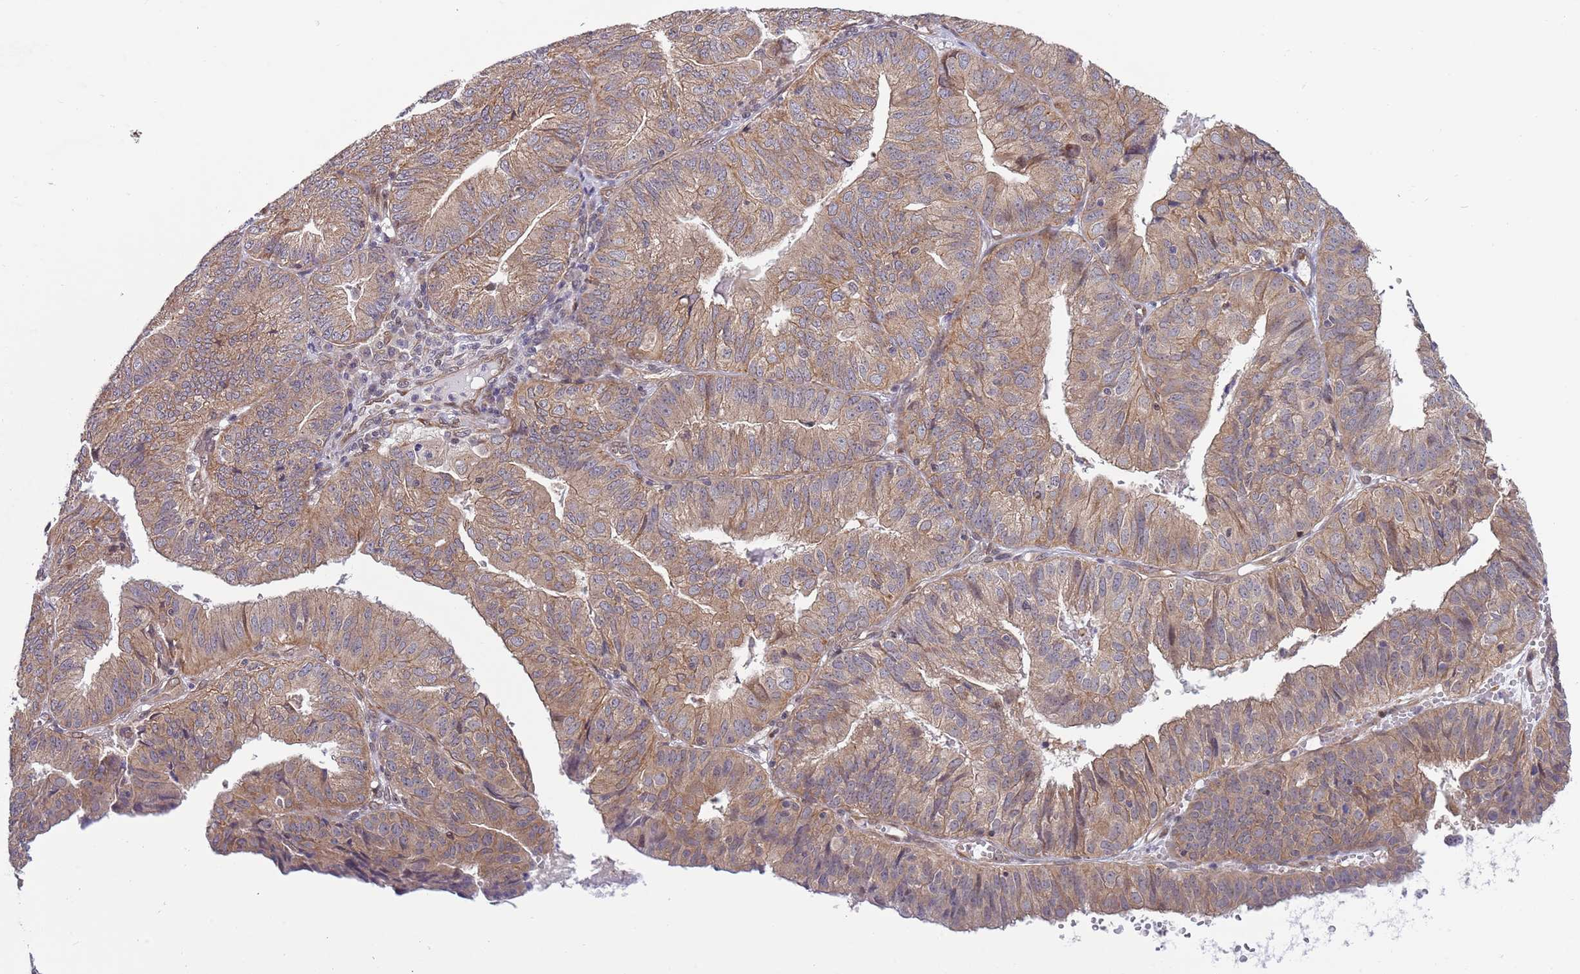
{"staining": {"intensity": "moderate", "quantity": "25%-75%", "location": "cytoplasmic/membranous"}, "tissue": "endometrial cancer", "cell_type": "Tumor cells", "image_type": "cancer", "snomed": [{"axis": "morphology", "description": "Adenocarcinoma, NOS"}, {"axis": "topography", "description": "Endometrium"}], "caption": "IHC micrograph of adenocarcinoma (endometrial) stained for a protein (brown), which reveals medium levels of moderate cytoplasmic/membranous staining in about 25%-75% of tumor cells.", "gene": "TBX10", "patient": {"sex": "female", "age": 56}}